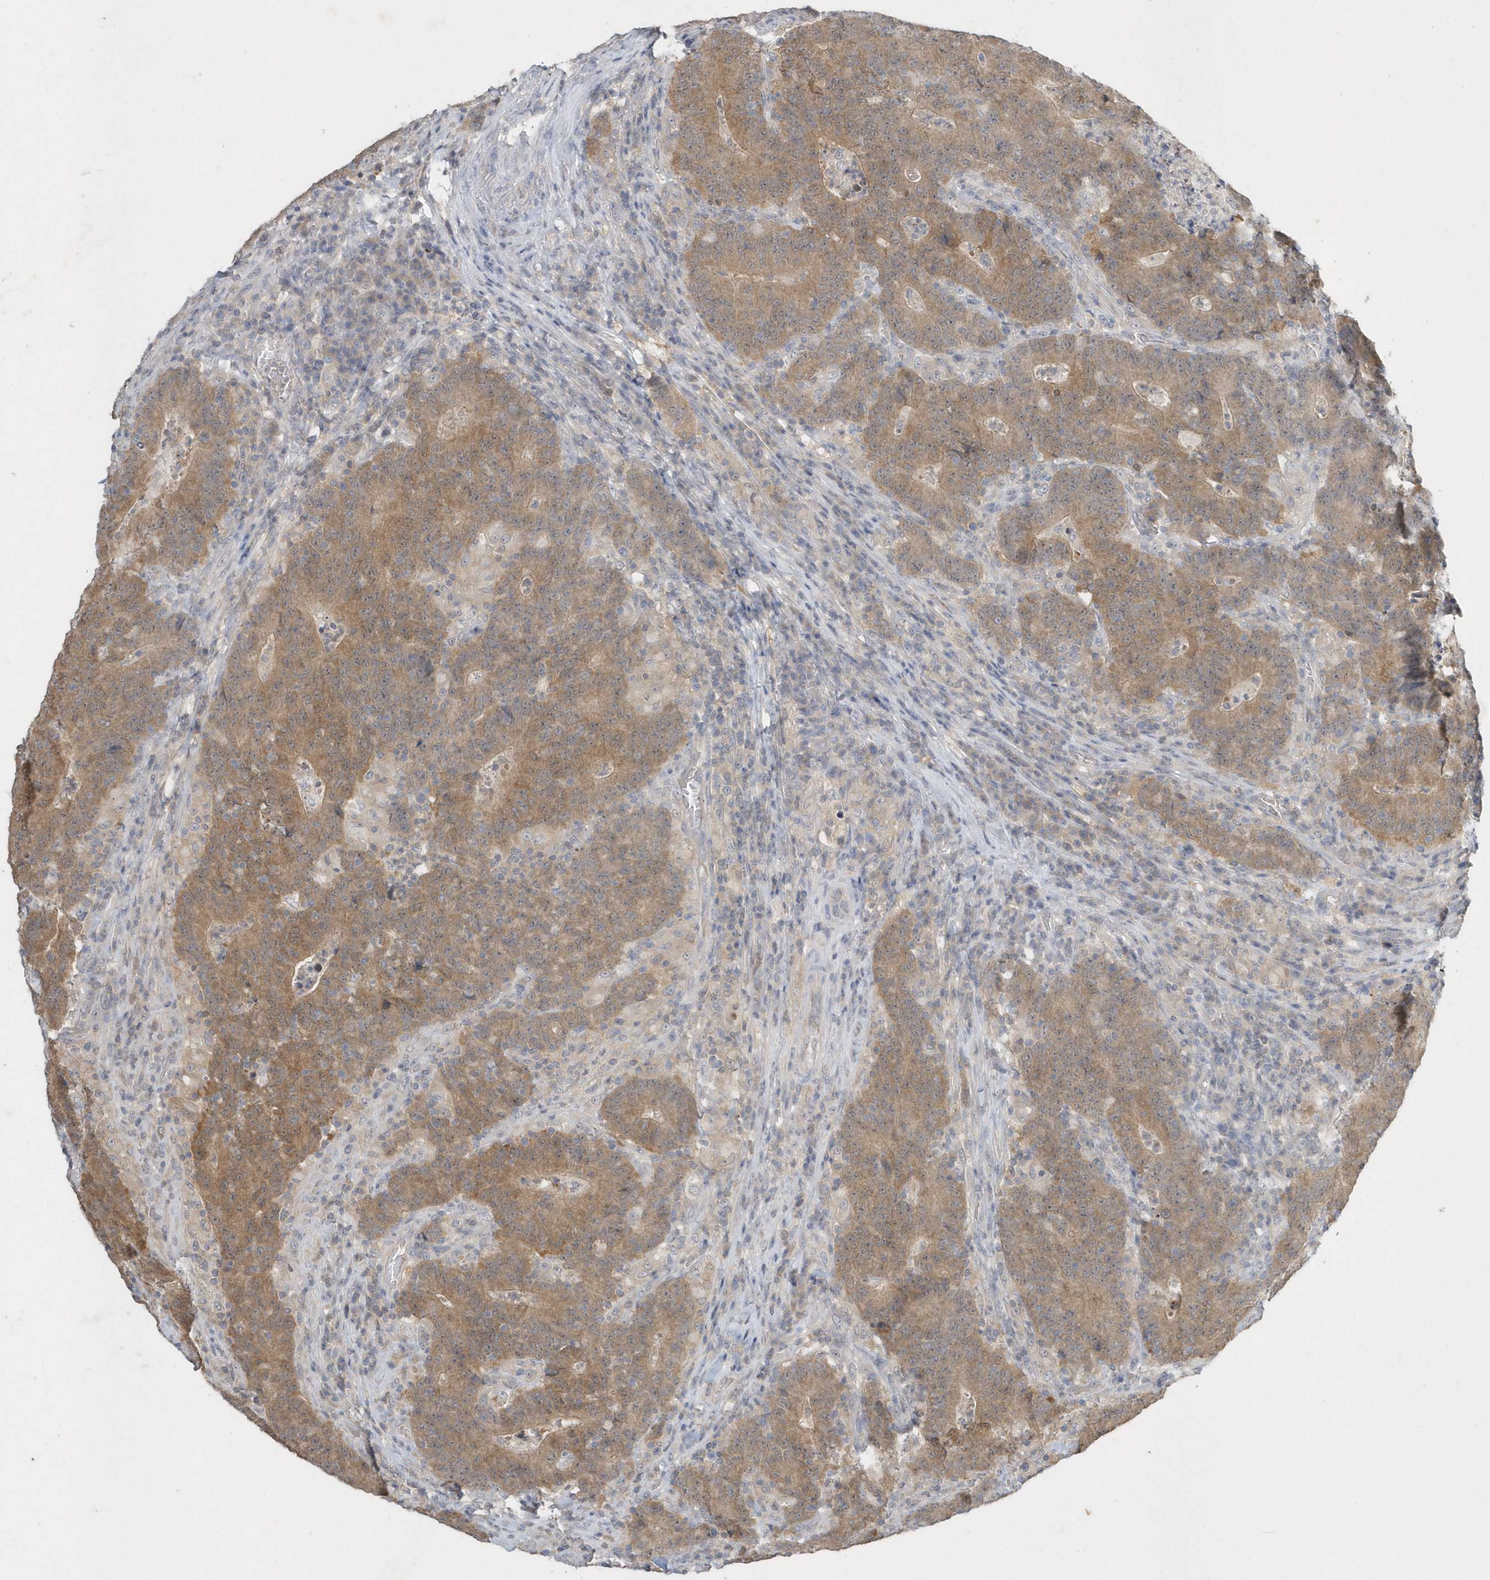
{"staining": {"intensity": "moderate", "quantity": ">75%", "location": "cytoplasmic/membranous"}, "tissue": "colorectal cancer", "cell_type": "Tumor cells", "image_type": "cancer", "snomed": [{"axis": "morphology", "description": "Normal tissue, NOS"}, {"axis": "morphology", "description": "Adenocarcinoma, NOS"}, {"axis": "topography", "description": "Colon"}], "caption": "Immunohistochemistry micrograph of neoplastic tissue: human adenocarcinoma (colorectal) stained using immunohistochemistry displays medium levels of moderate protein expression localized specifically in the cytoplasmic/membranous of tumor cells, appearing as a cytoplasmic/membranous brown color.", "gene": "AKR7A2", "patient": {"sex": "female", "age": 75}}